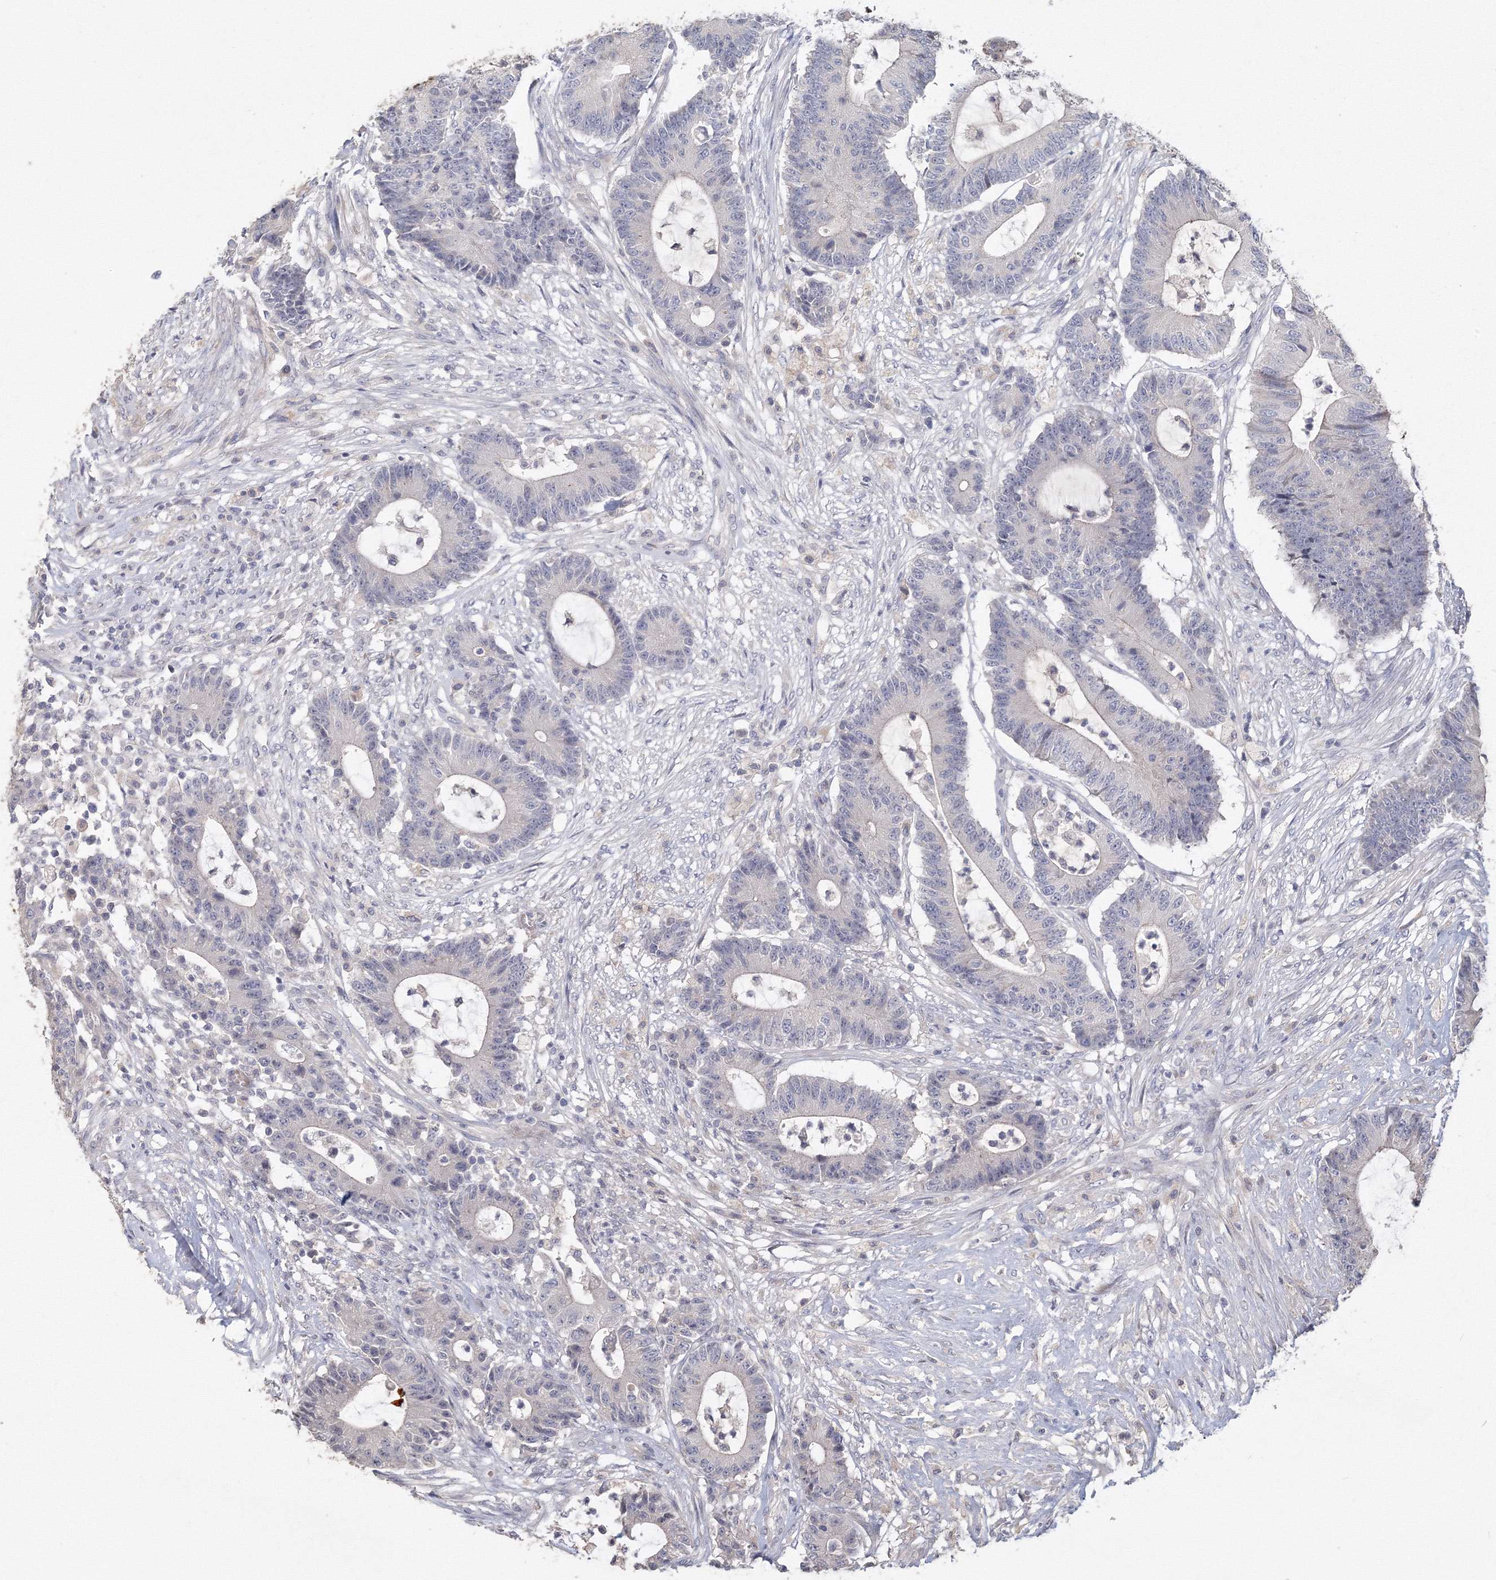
{"staining": {"intensity": "negative", "quantity": "none", "location": "none"}, "tissue": "colorectal cancer", "cell_type": "Tumor cells", "image_type": "cancer", "snomed": [{"axis": "morphology", "description": "Adenocarcinoma, NOS"}, {"axis": "topography", "description": "Colon"}], "caption": "This is a micrograph of immunohistochemistry (IHC) staining of colorectal cancer, which shows no positivity in tumor cells.", "gene": "TACC2", "patient": {"sex": "female", "age": 84}}